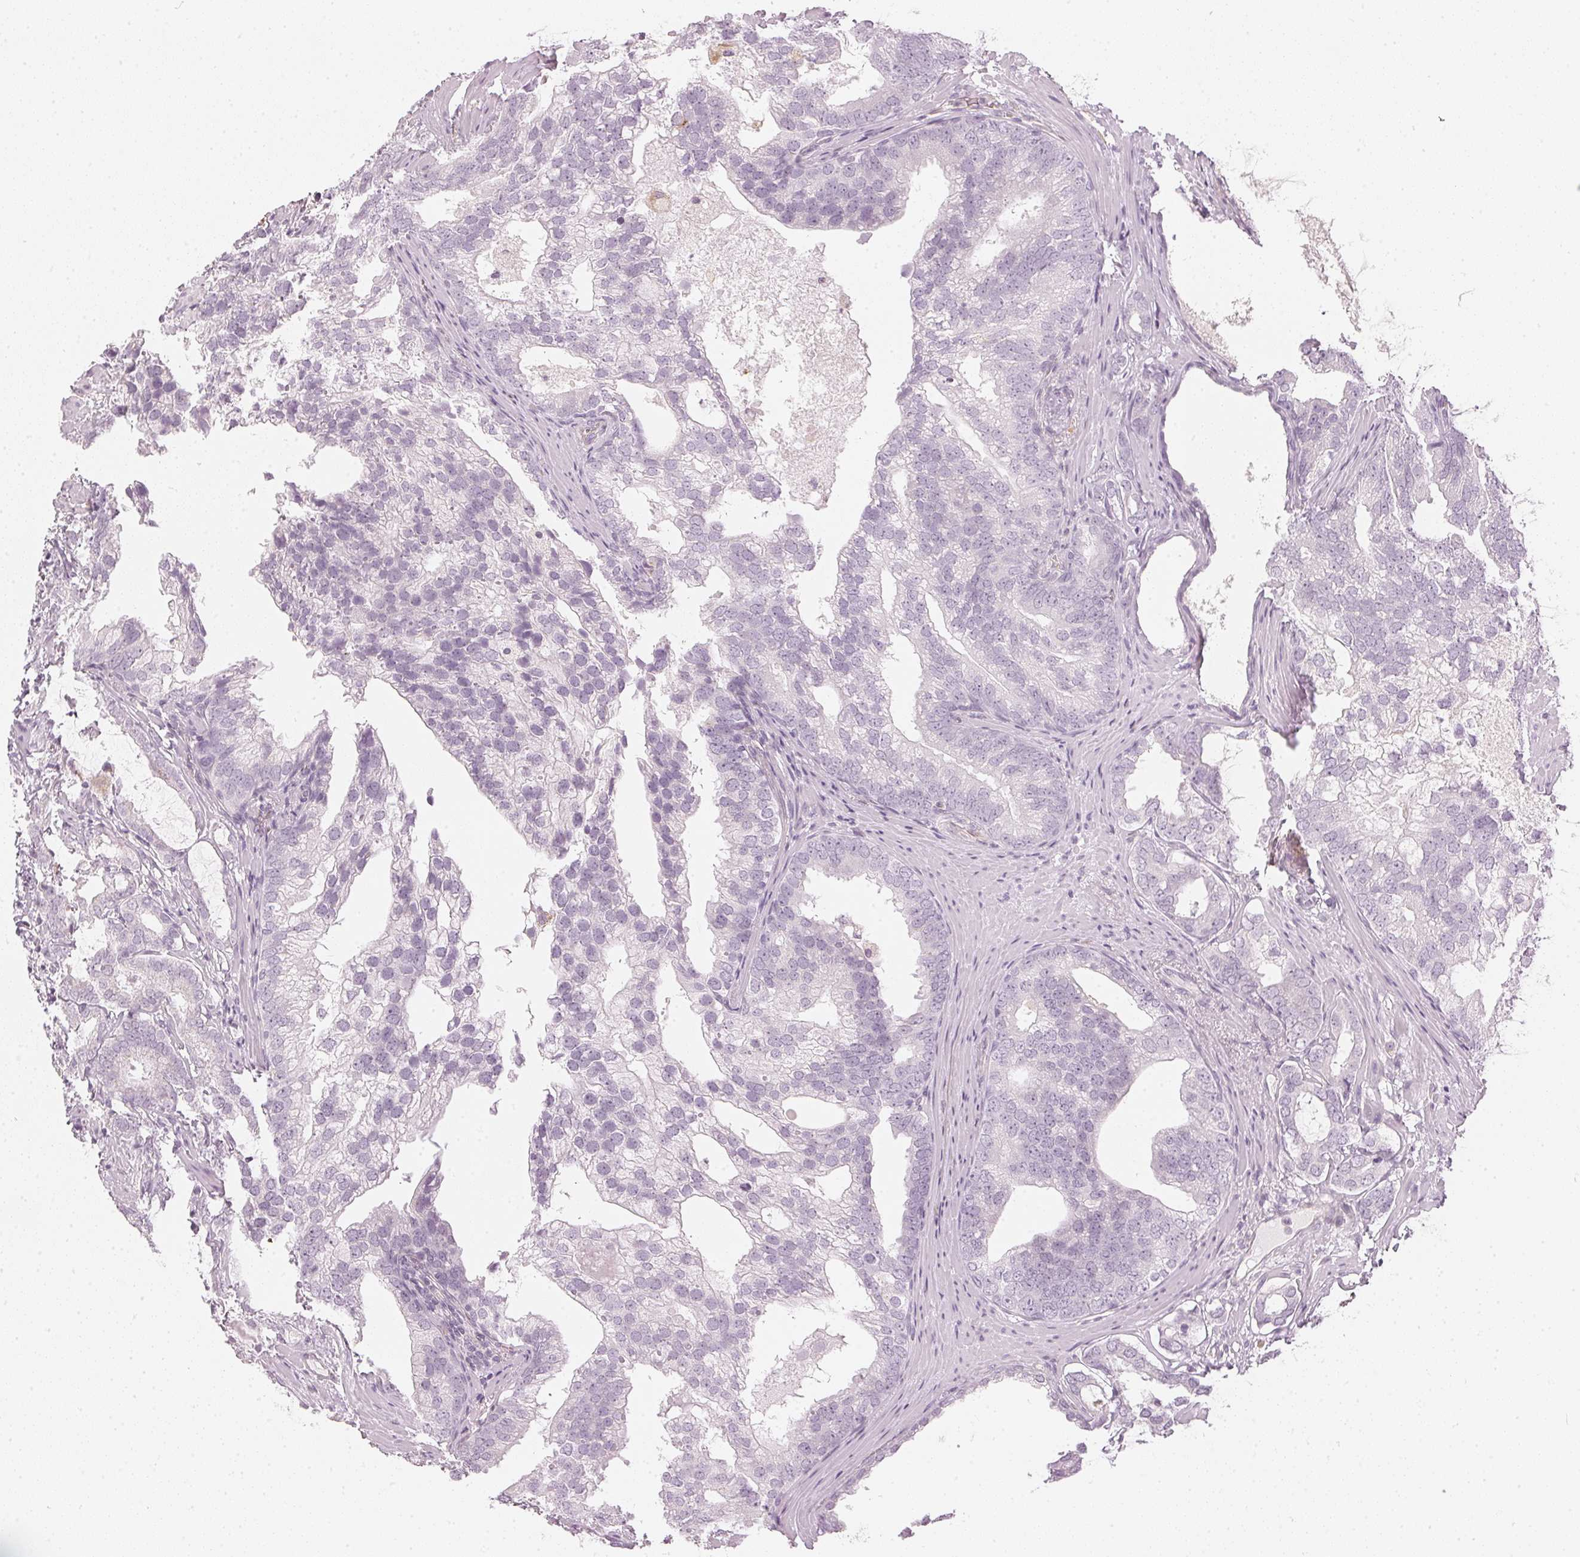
{"staining": {"intensity": "negative", "quantity": "none", "location": "none"}, "tissue": "prostate cancer", "cell_type": "Tumor cells", "image_type": "cancer", "snomed": [{"axis": "morphology", "description": "Adenocarcinoma, High grade"}, {"axis": "topography", "description": "Prostate"}], "caption": "This is an immunohistochemistry image of prostate cancer. There is no expression in tumor cells.", "gene": "APLP1", "patient": {"sex": "male", "age": 75}}